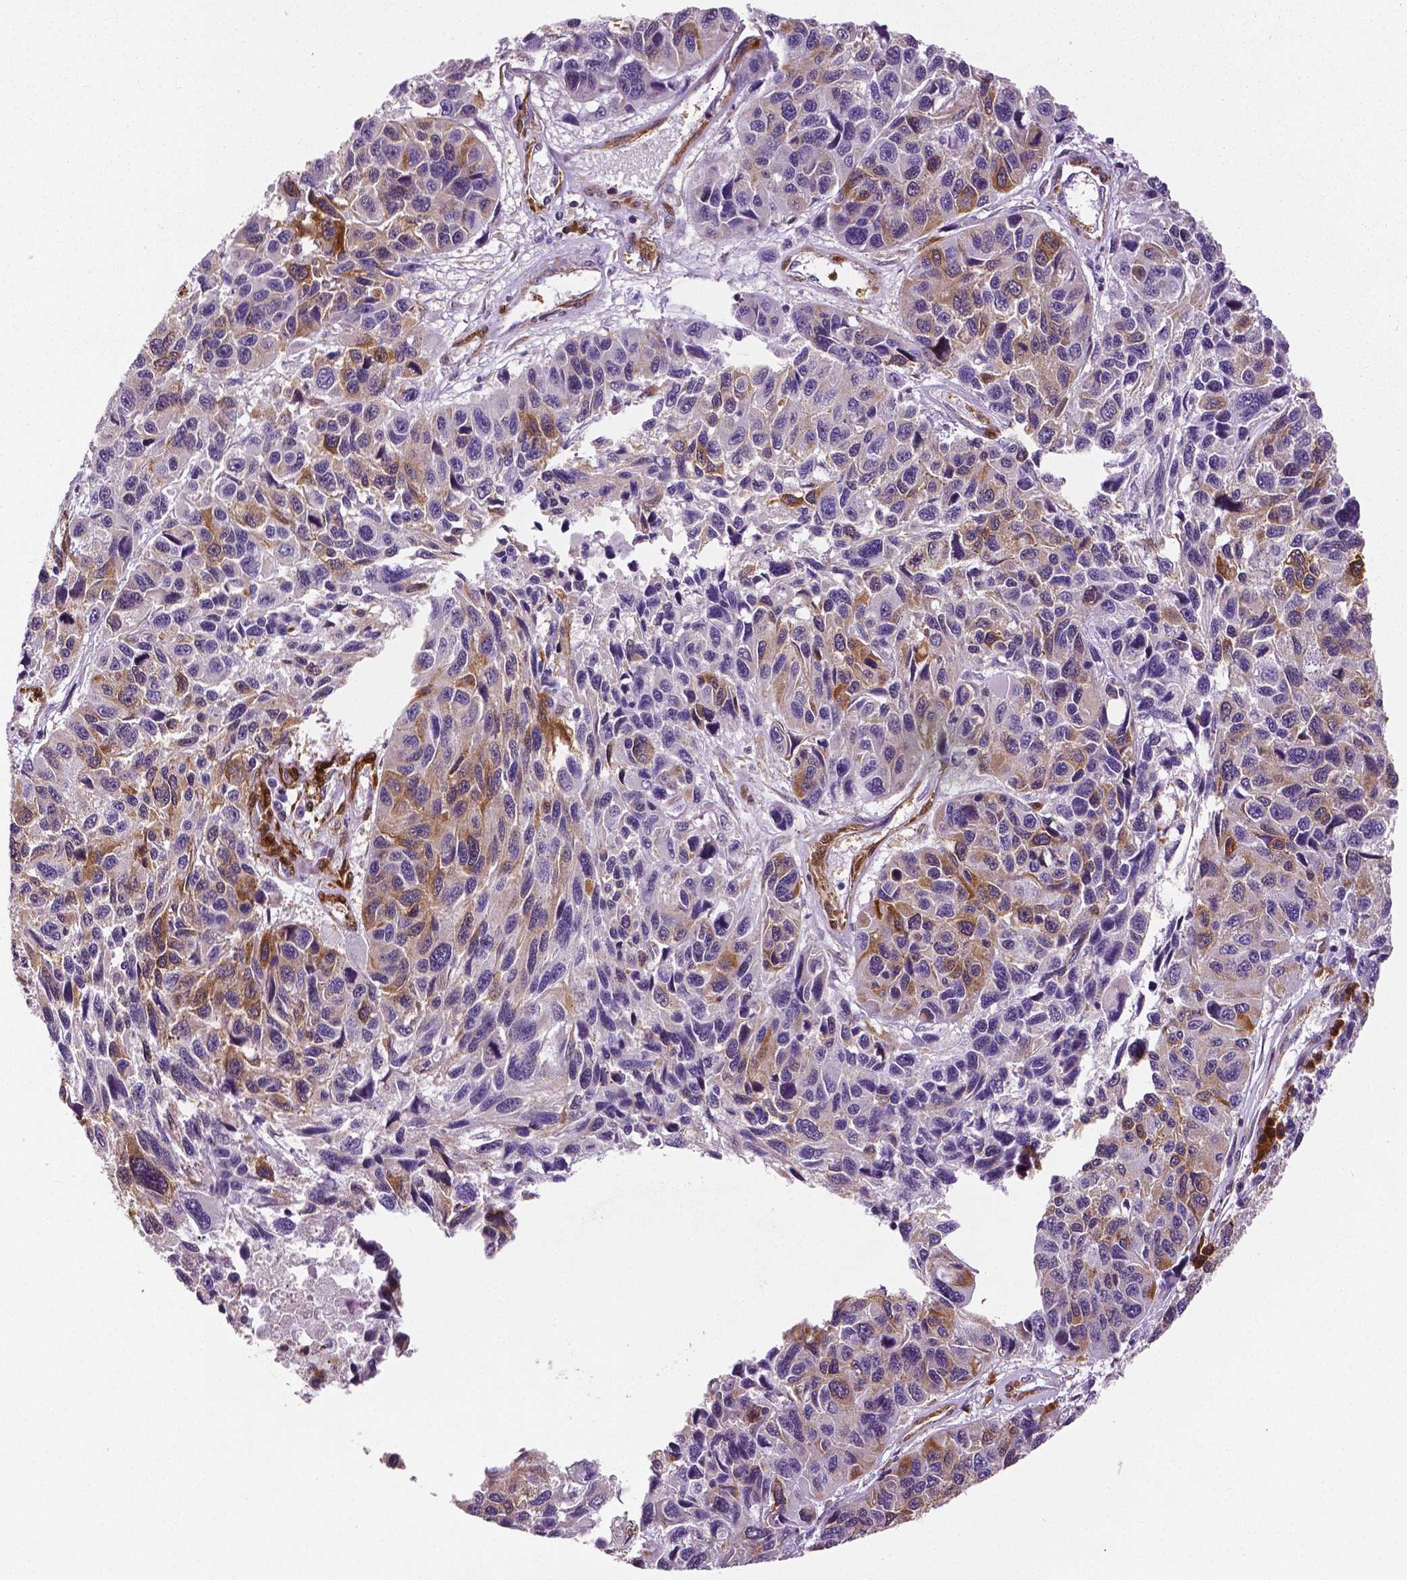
{"staining": {"intensity": "moderate", "quantity": "<25%", "location": "cytoplasmic/membranous"}, "tissue": "melanoma", "cell_type": "Tumor cells", "image_type": "cancer", "snomed": [{"axis": "morphology", "description": "Malignant melanoma, NOS"}, {"axis": "topography", "description": "Skin"}], "caption": "Immunohistochemical staining of melanoma displays low levels of moderate cytoplasmic/membranous protein staining in approximately <25% of tumor cells.", "gene": "PHGDH", "patient": {"sex": "male", "age": 53}}